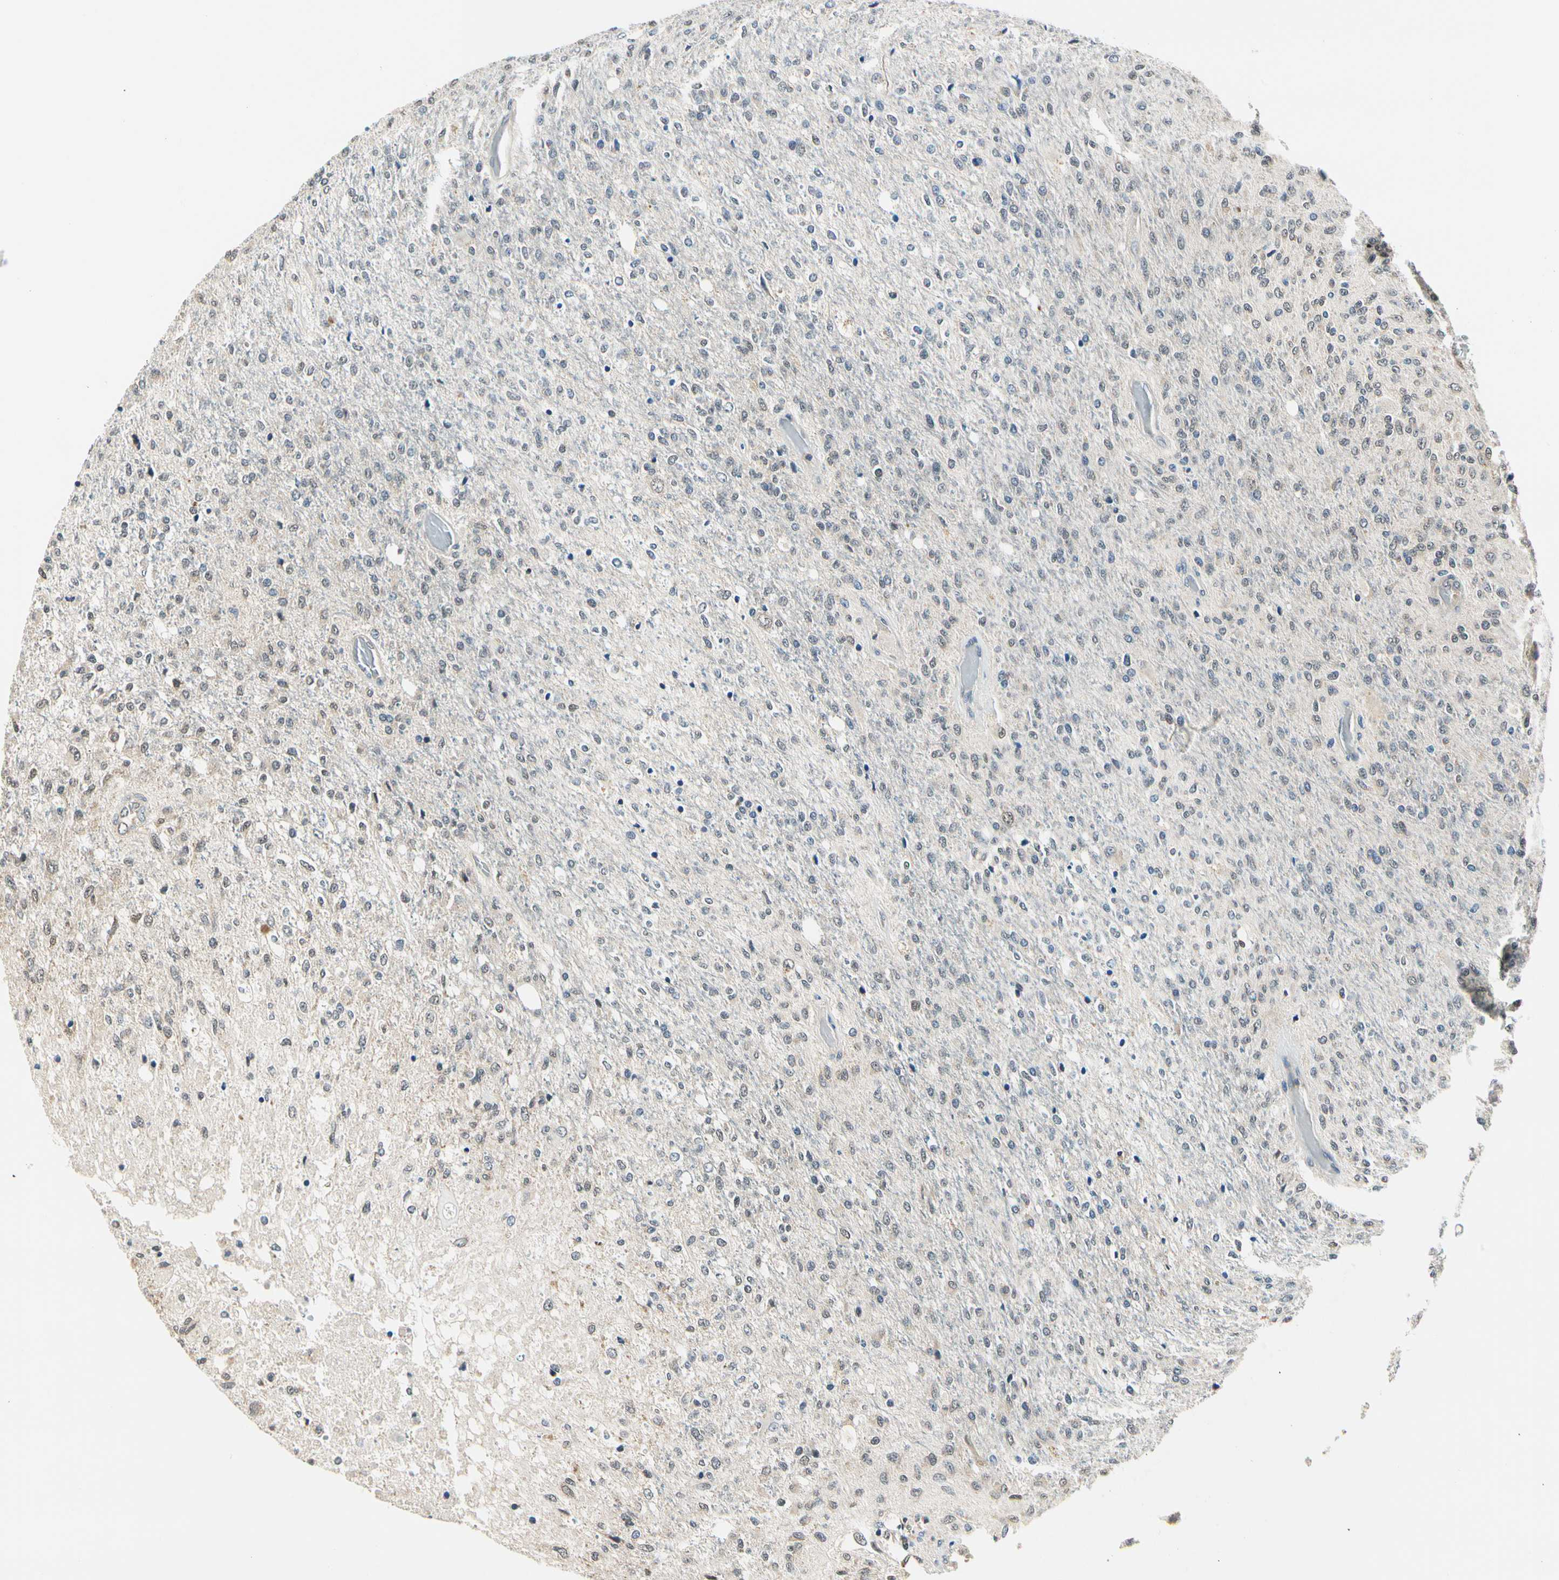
{"staining": {"intensity": "weak", "quantity": "25%-75%", "location": "cytoplasmic/membranous"}, "tissue": "glioma", "cell_type": "Tumor cells", "image_type": "cancer", "snomed": [{"axis": "morphology", "description": "Normal tissue, NOS"}, {"axis": "morphology", "description": "Glioma, malignant, High grade"}, {"axis": "topography", "description": "Cerebral cortex"}], "caption": "Tumor cells exhibit low levels of weak cytoplasmic/membranous positivity in approximately 25%-75% of cells in human malignant glioma (high-grade).", "gene": "PDK2", "patient": {"sex": "male", "age": 77}}